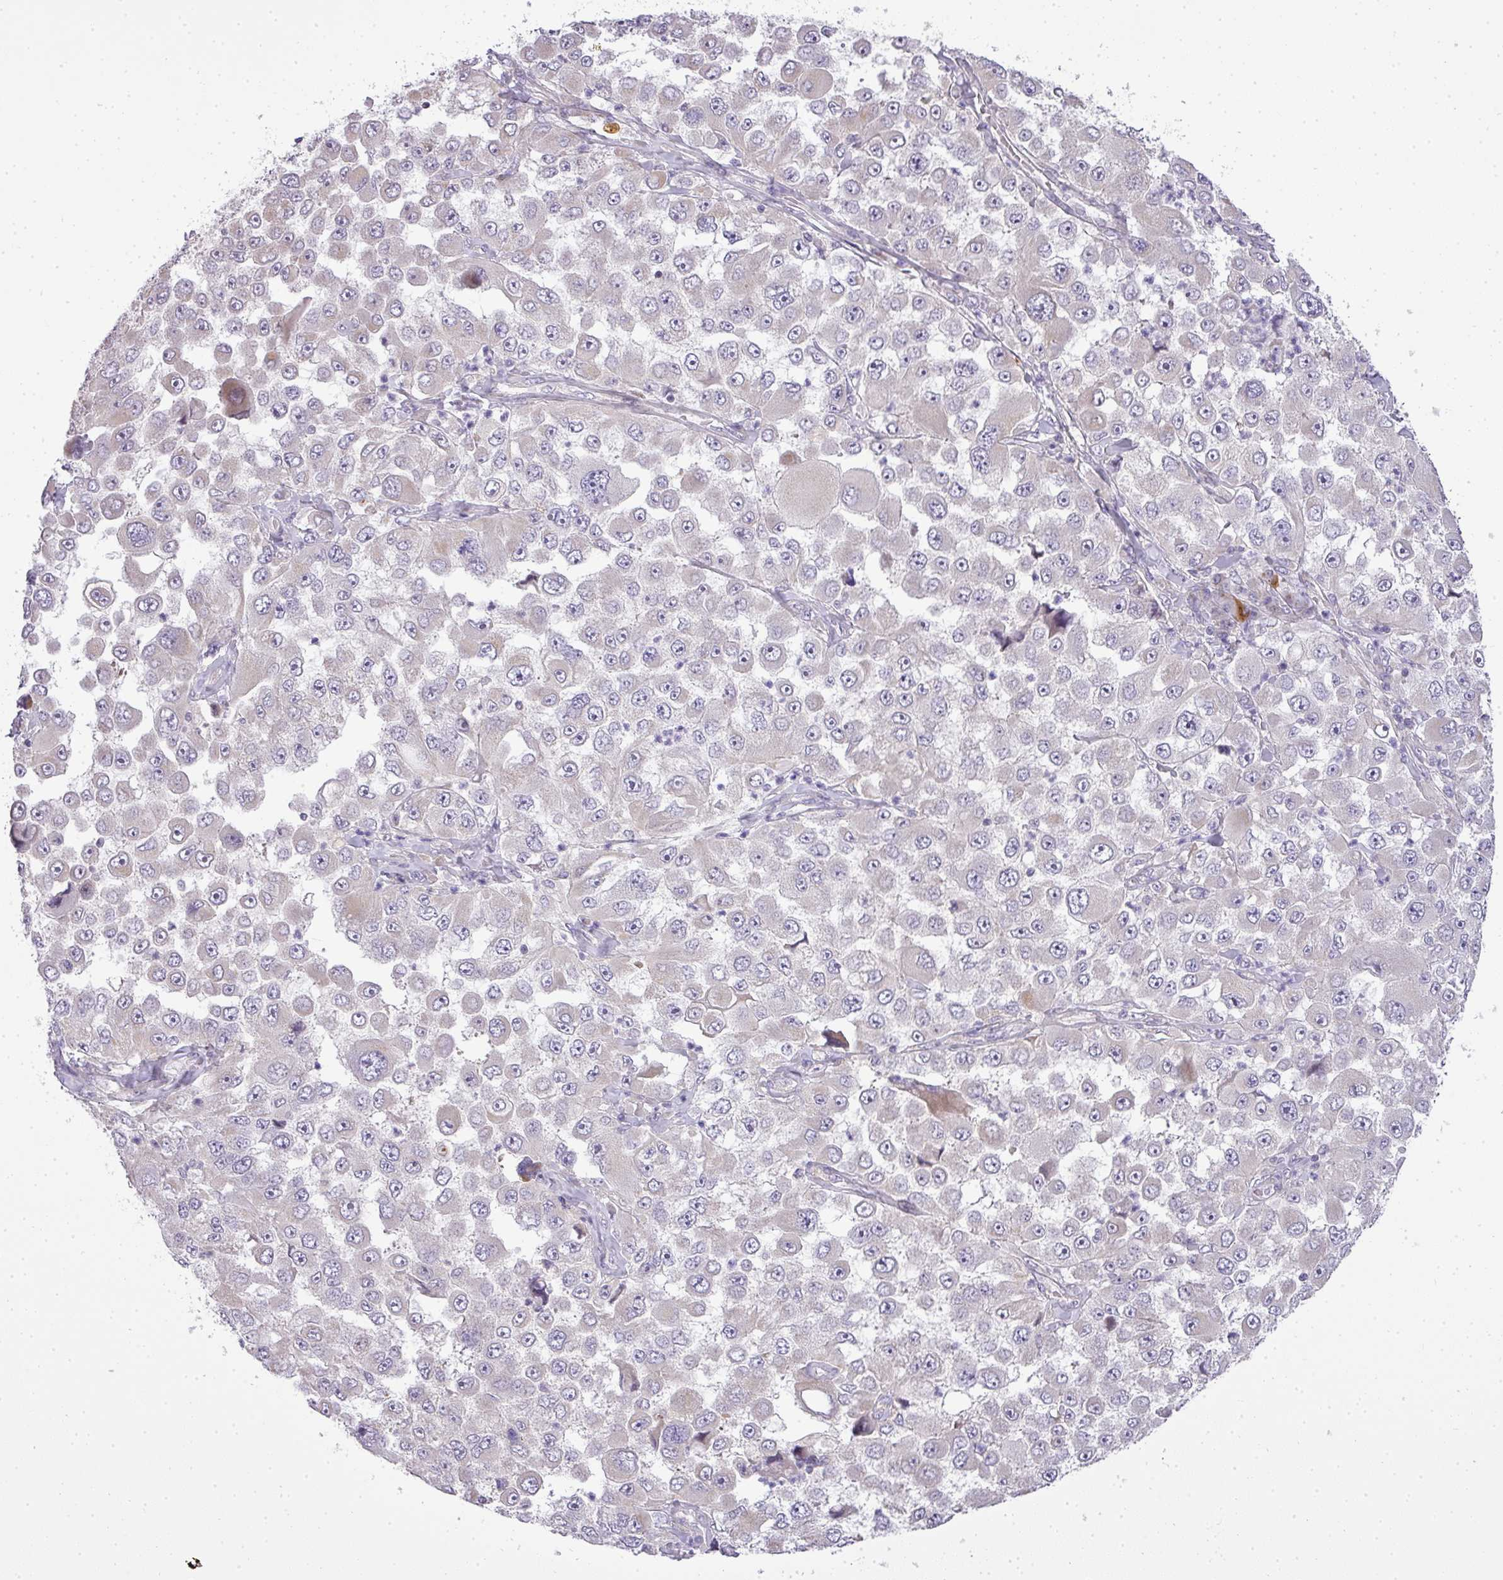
{"staining": {"intensity": "negative", "quantity": "none", "location": "none"}, "tissue": "melanoma", "cell_type": "Tumor cells", "image_type": "cancer", "snomed": [{"axis": "morphology", "description": "Malignant melanoma, Metastatic site"}, {"axis": "topography", "description": "Lymph node"}], "caption": "High power microscopy histopathology image of an immunohistochemistry (IHC) micrograph of malignant melanoma (metastatic site), revealing no significant positivity in tumor cells.", "gene": "ZDHHC1", "patient": {"sex": "male", "age": 62}}